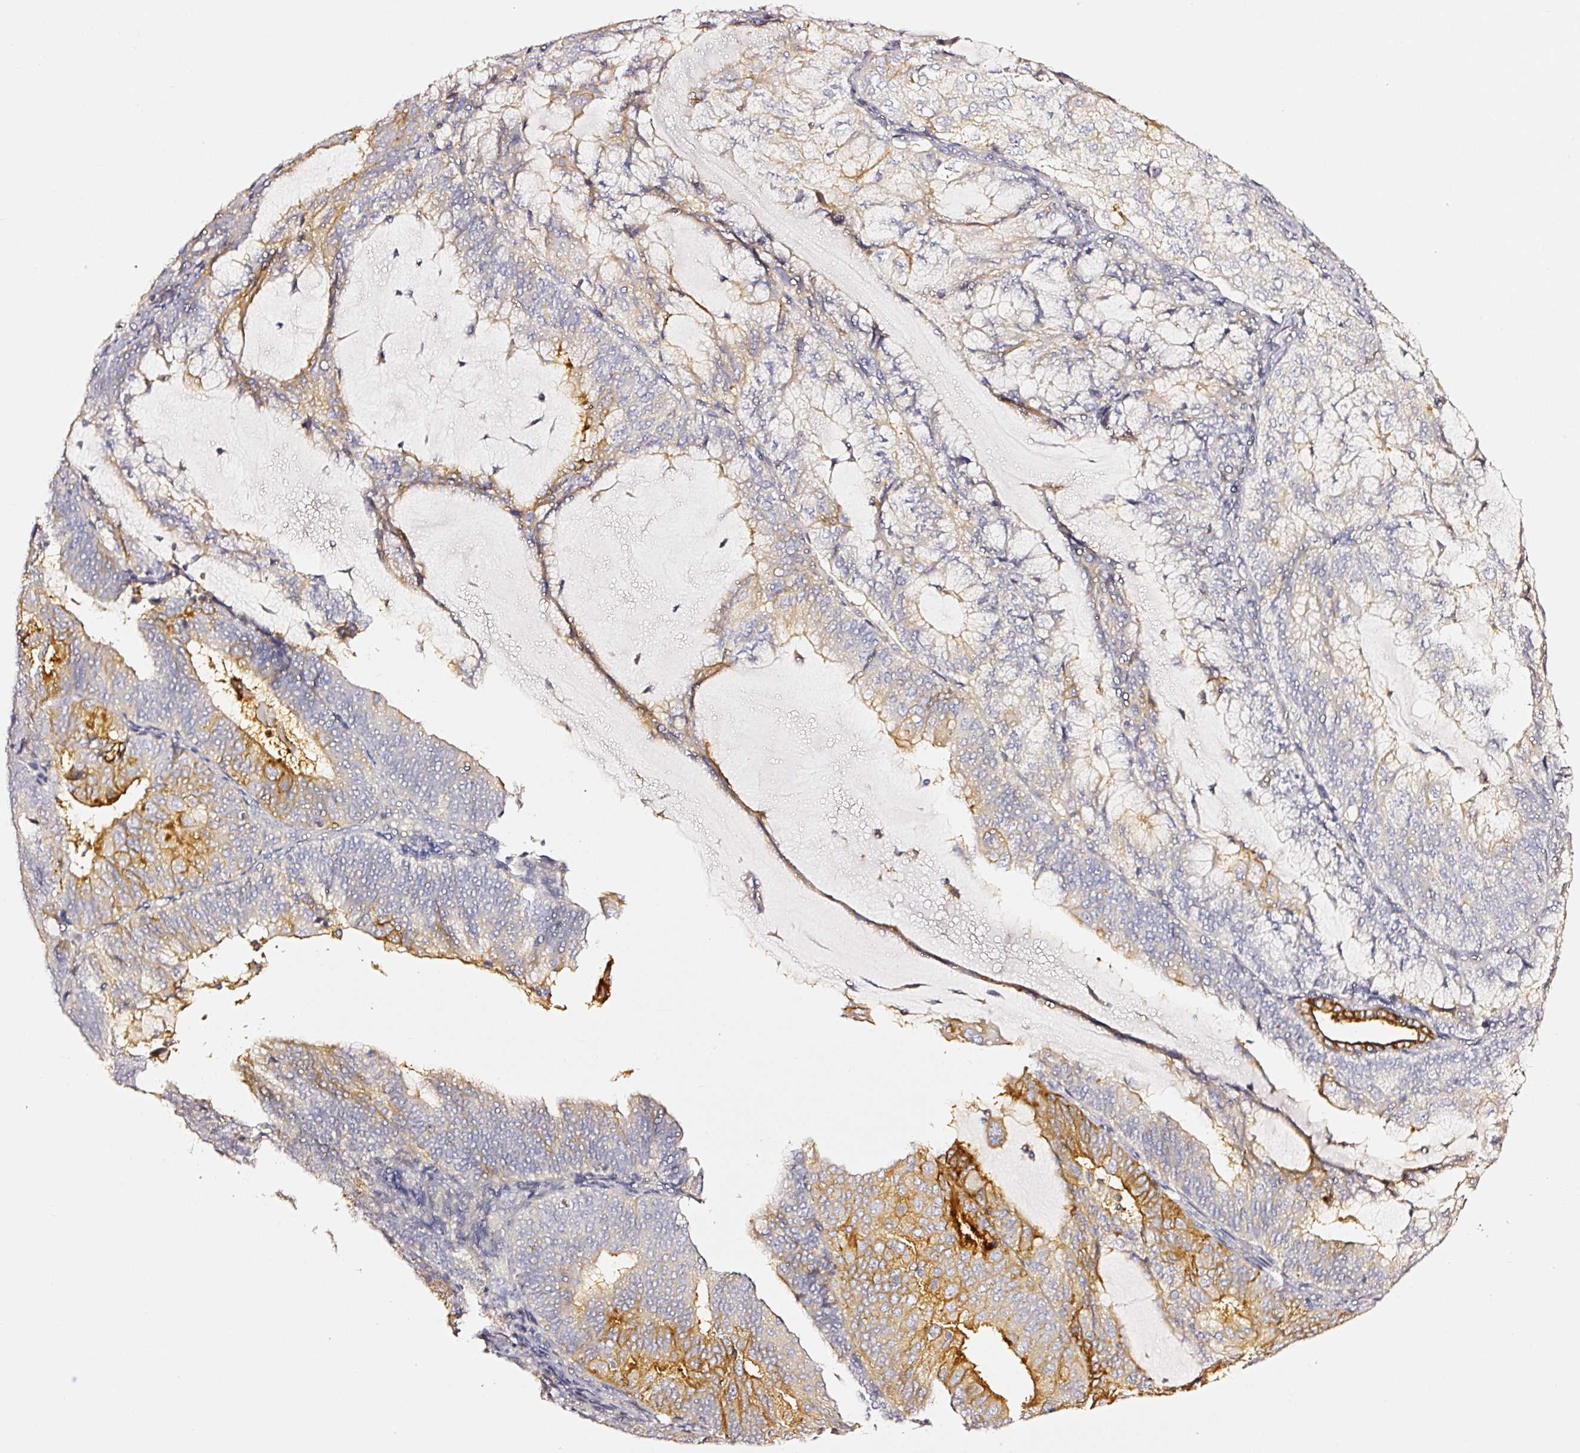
{"staining": {"intensity": "moderate", "quantity": "<25%", "location": "cytoplasmic/membranous"}, "tissue": "endometrial cancer", "cell_type": "Tumor cells", "image_type": "cancer", "snomed": [{"axis": "morphology", "description": "Adenocarcinoma, NOS"}, {"axis": "topography", "description": "Endometrium"}], "caption": "This image exhibits endometrial adenocarcinoma stained with IHC to label a protein in brown. The cytoplasmic/membranous of tumor cells show moderate positivity for the protein. Nuclei are counter-stained blue.", "gene": "CD47", "patient": {"sex": "female", "age": 81}}